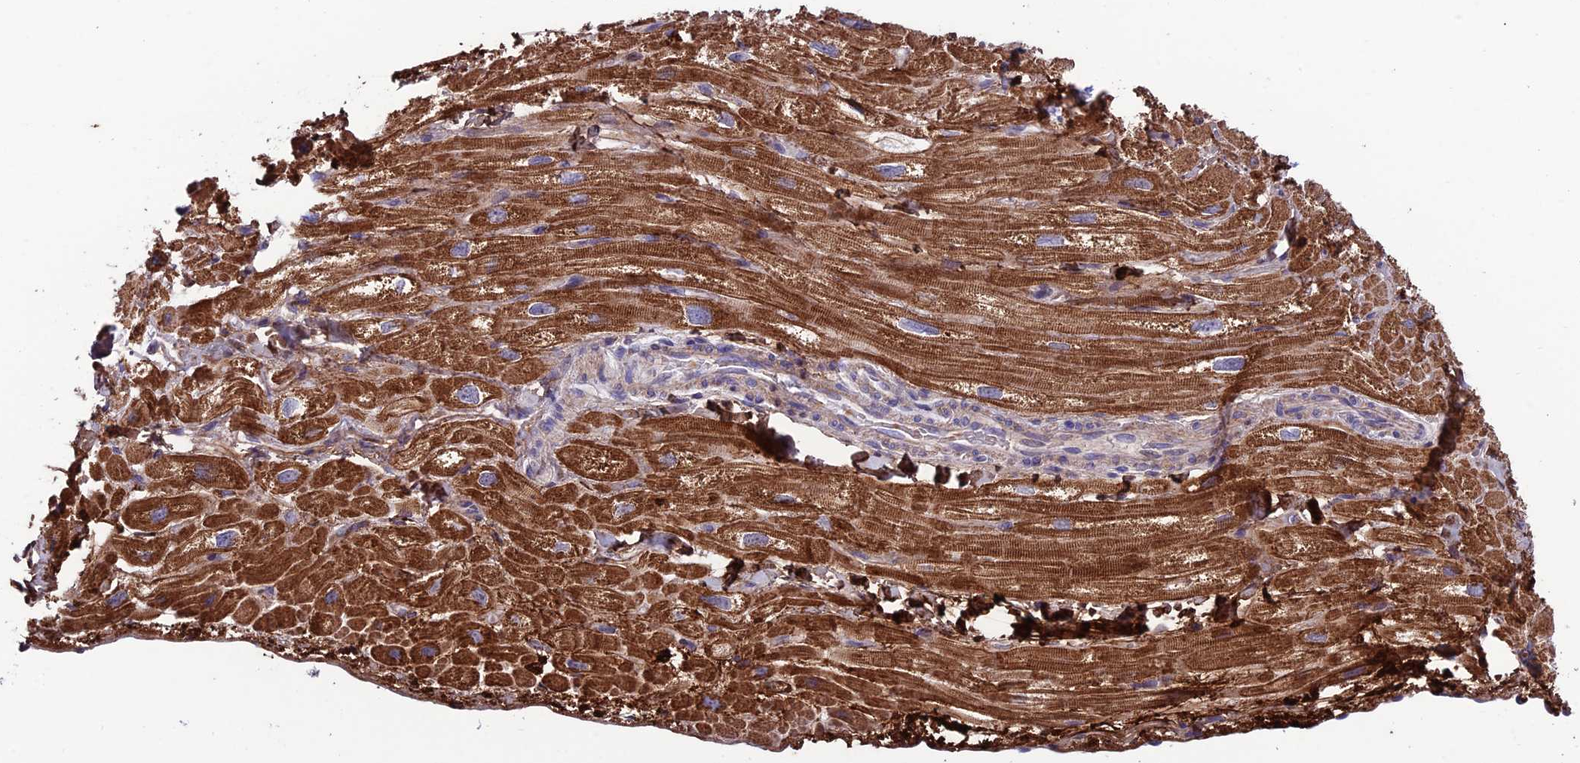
{"staining": {"intensity": "strong", "quantity": "25%-75%", "location": "cytoplasmic/membranous"}, "tissue": "heart muscle", "cell_type": "Cardiomyocytes", "image_type": "normal", "snomed": [{"axis": "morphology", "description": "Normal tissue, NOS"}, {"axis": "topography", "description": "Heart"}], "caption": "Heart muscle stained with IHC demonstrates strong cytoplasmic/membranous expression in about 25%-75% of cardiomyocytes. (DAB (3,3'-diaminobenzidine) IHC with brightfield microscopy, high magnification).", "gene": "COL6A6", "patient": {"sex": "male", "age": 65}}